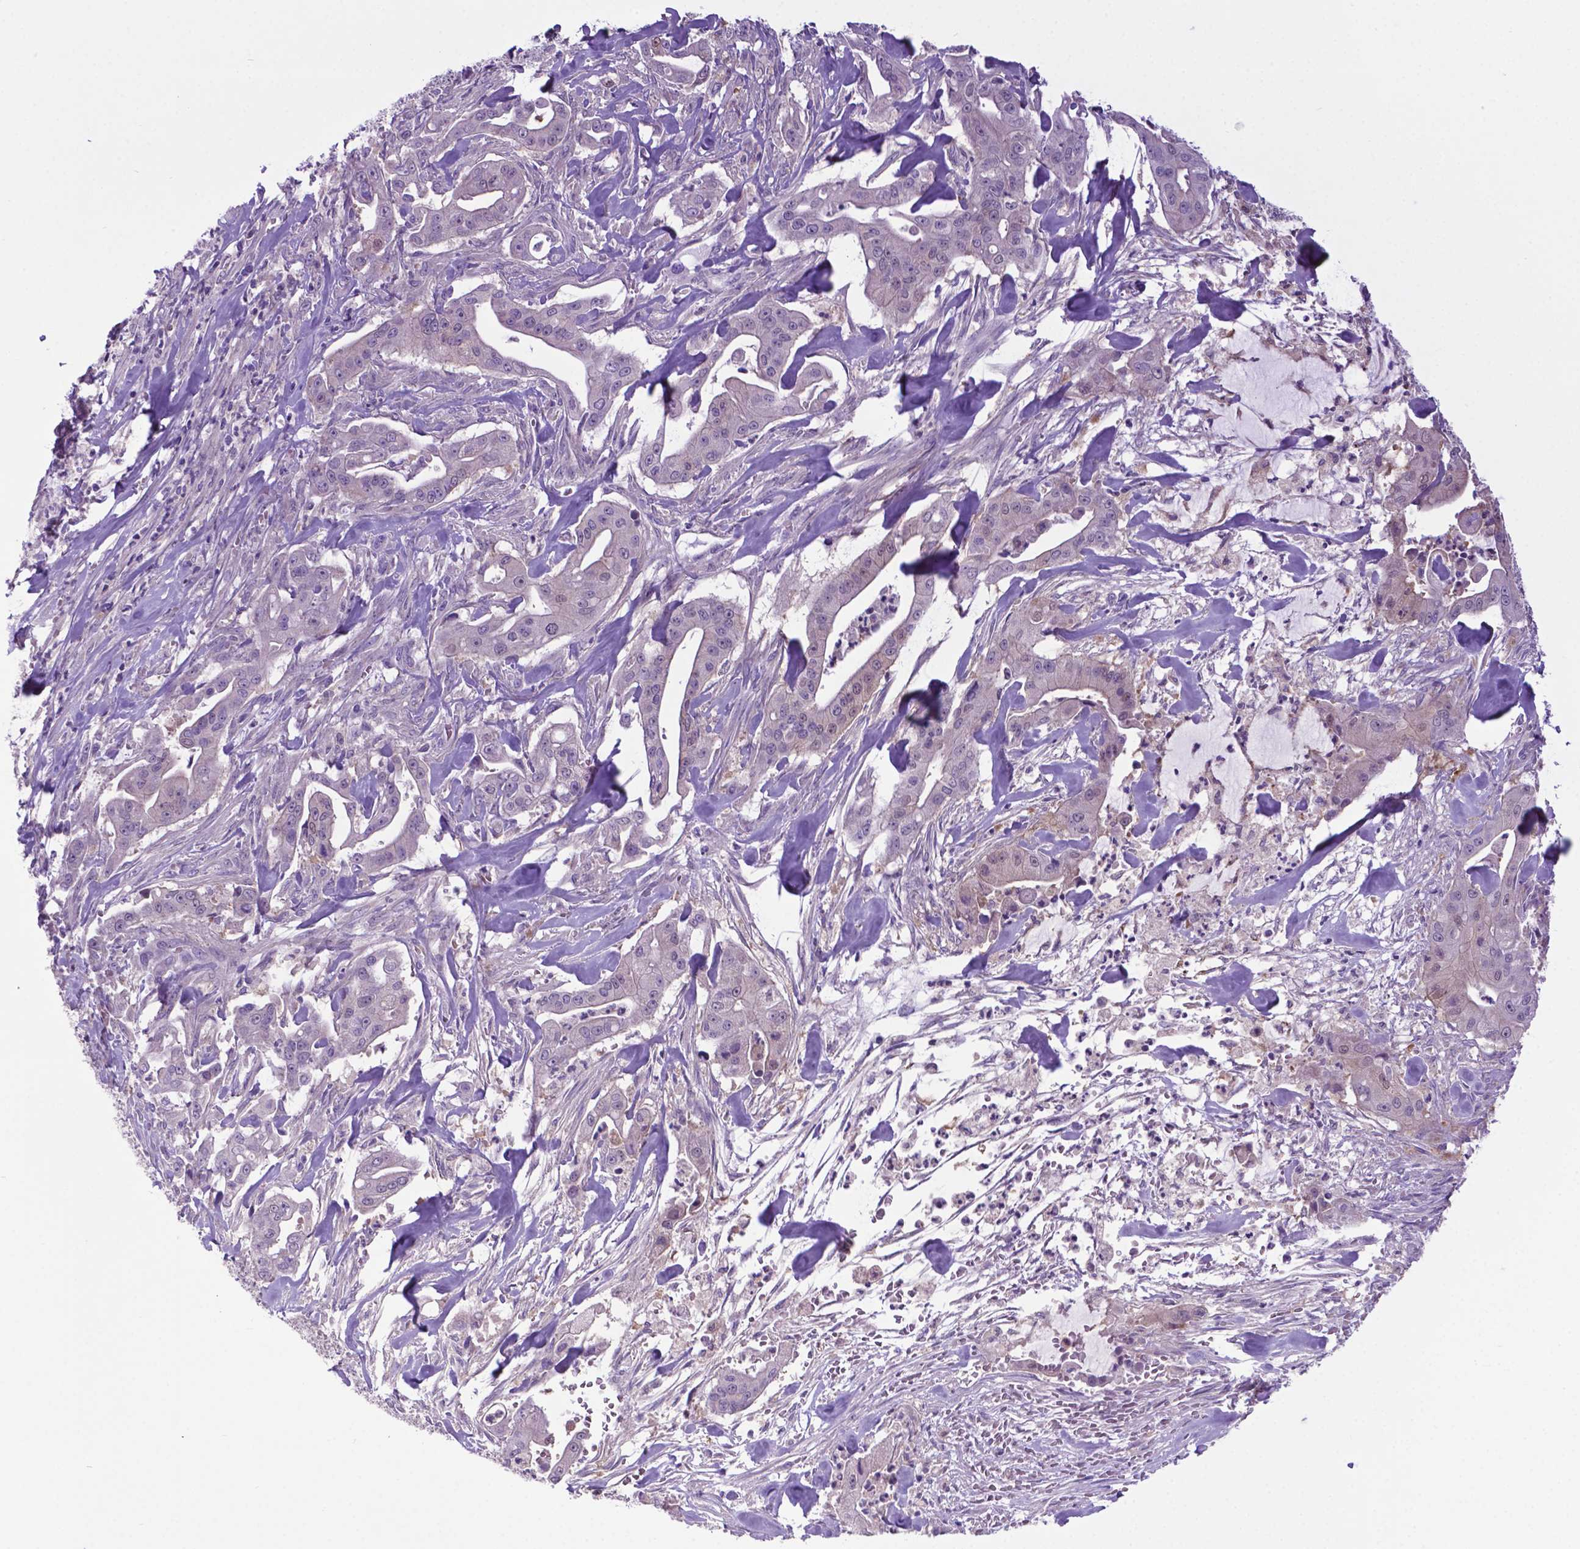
{"staining": {"intensity": "negative", "quantity": "none", "location": "none"}, "tissue": "pancreatic cancer", "cell_type": "Tumor cells", "image_type": "cancer", "snomed": [{"axis": "morphology", "description": "Normal tissue, NOS"}, {"axis": "morphology", "description": "Inflammation, NOS"}, {"axis": "morphology", "description": "Adenocarcinoma, NOS"}, {"axis": "topography", "description": "Pancreas"}], "caption": "Pancreatic cancer (adenocarcinoma) was stained to show a protein in brown. There is no significant positivity in tumor cells.", "gene": "ADRA2B", "patient": {"sex": "male", "age": 57}}